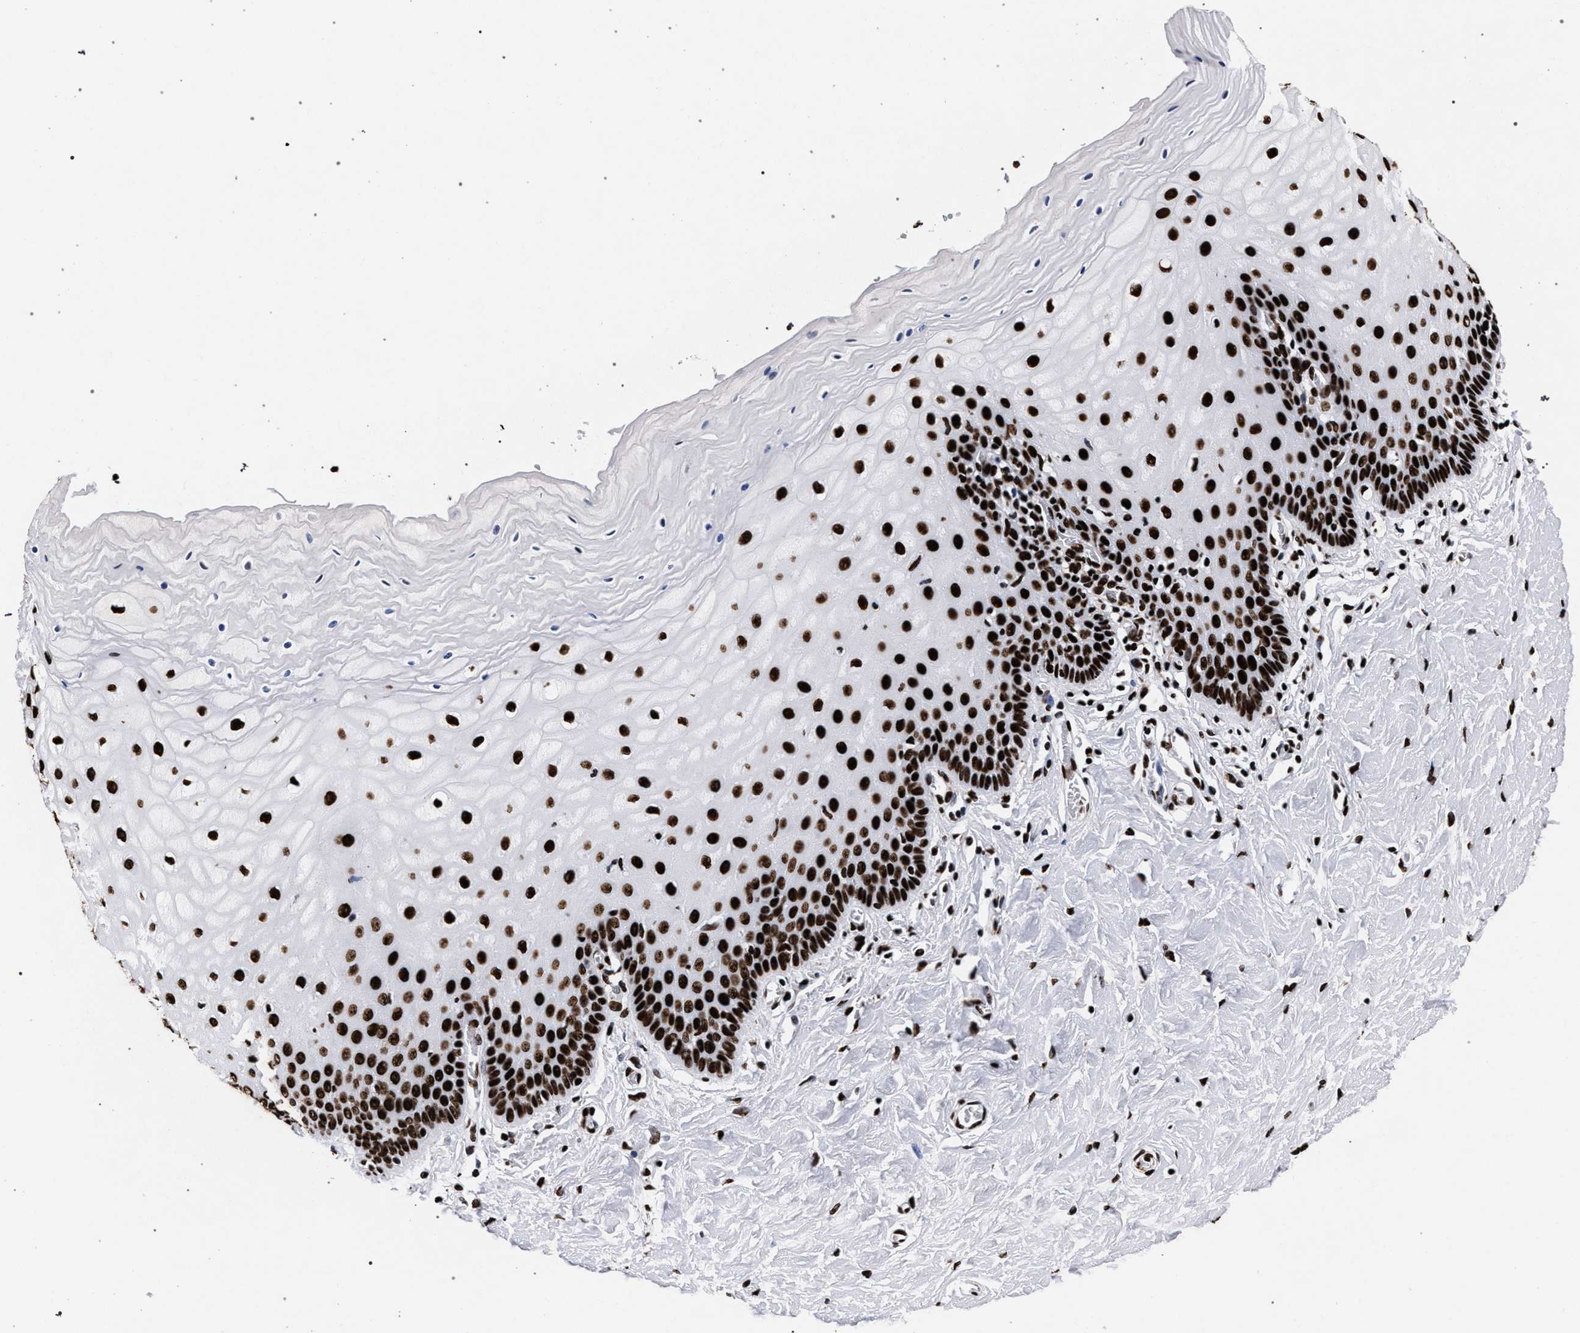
{"staining": {"intensity": "strong", "quantity": ">75%", "location": "nuclear"}, "tissue": "cervix", "cell_type": "Glandular cells", "image_type": "normal", "snomed": [{"axis": "morphology", "description": "Normal tissue, NOS"}, {"axis": "topography", "description": "Cervix"}], "caption": "Protein analysis of normal cervix exhibits strong nuclear expression in about >75% of glandular cells.", "gene": "HNRNPA1", "patient": {"sex": "female", "age": 55}}